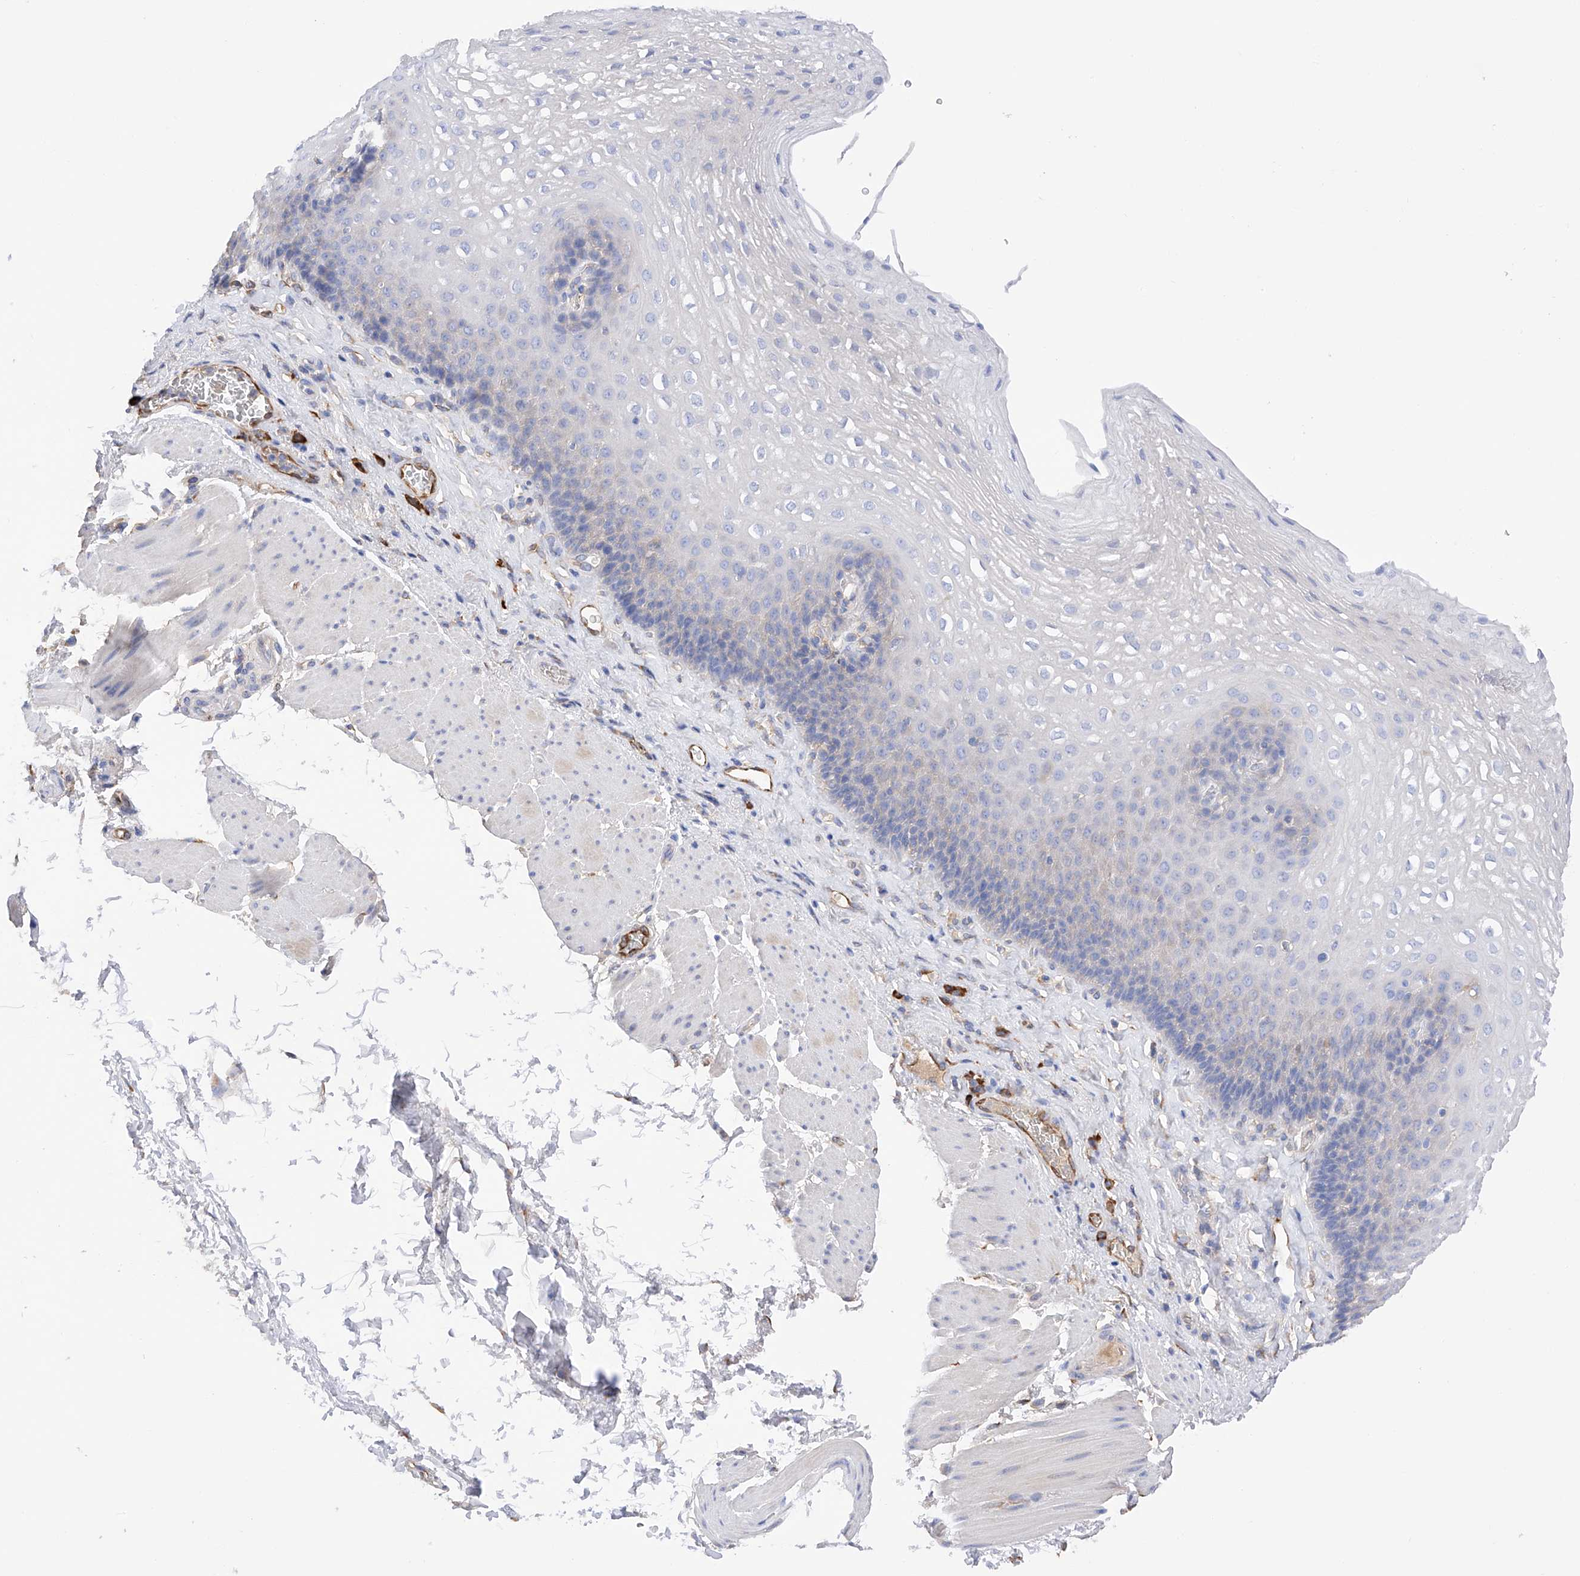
{"staining": {"intensity": "negative", "quantity": "none", "location": "none"}, "tissue": "esophagus", "cell_type": "Squamous epithelial cells", "image_type": "normal", "snomed": [{"axis": "morphology", "description": "Normal tissue, NOS"}, {"axis": "topography", "description": "Esophagus"}], "caption": "IHC histopathology image of benign esophagus stained for a protein (brown), which shows no positivity in squamous epithelial cells.", "gene": "PDIA5", "patient": {"sex": "female", "age": 66}}